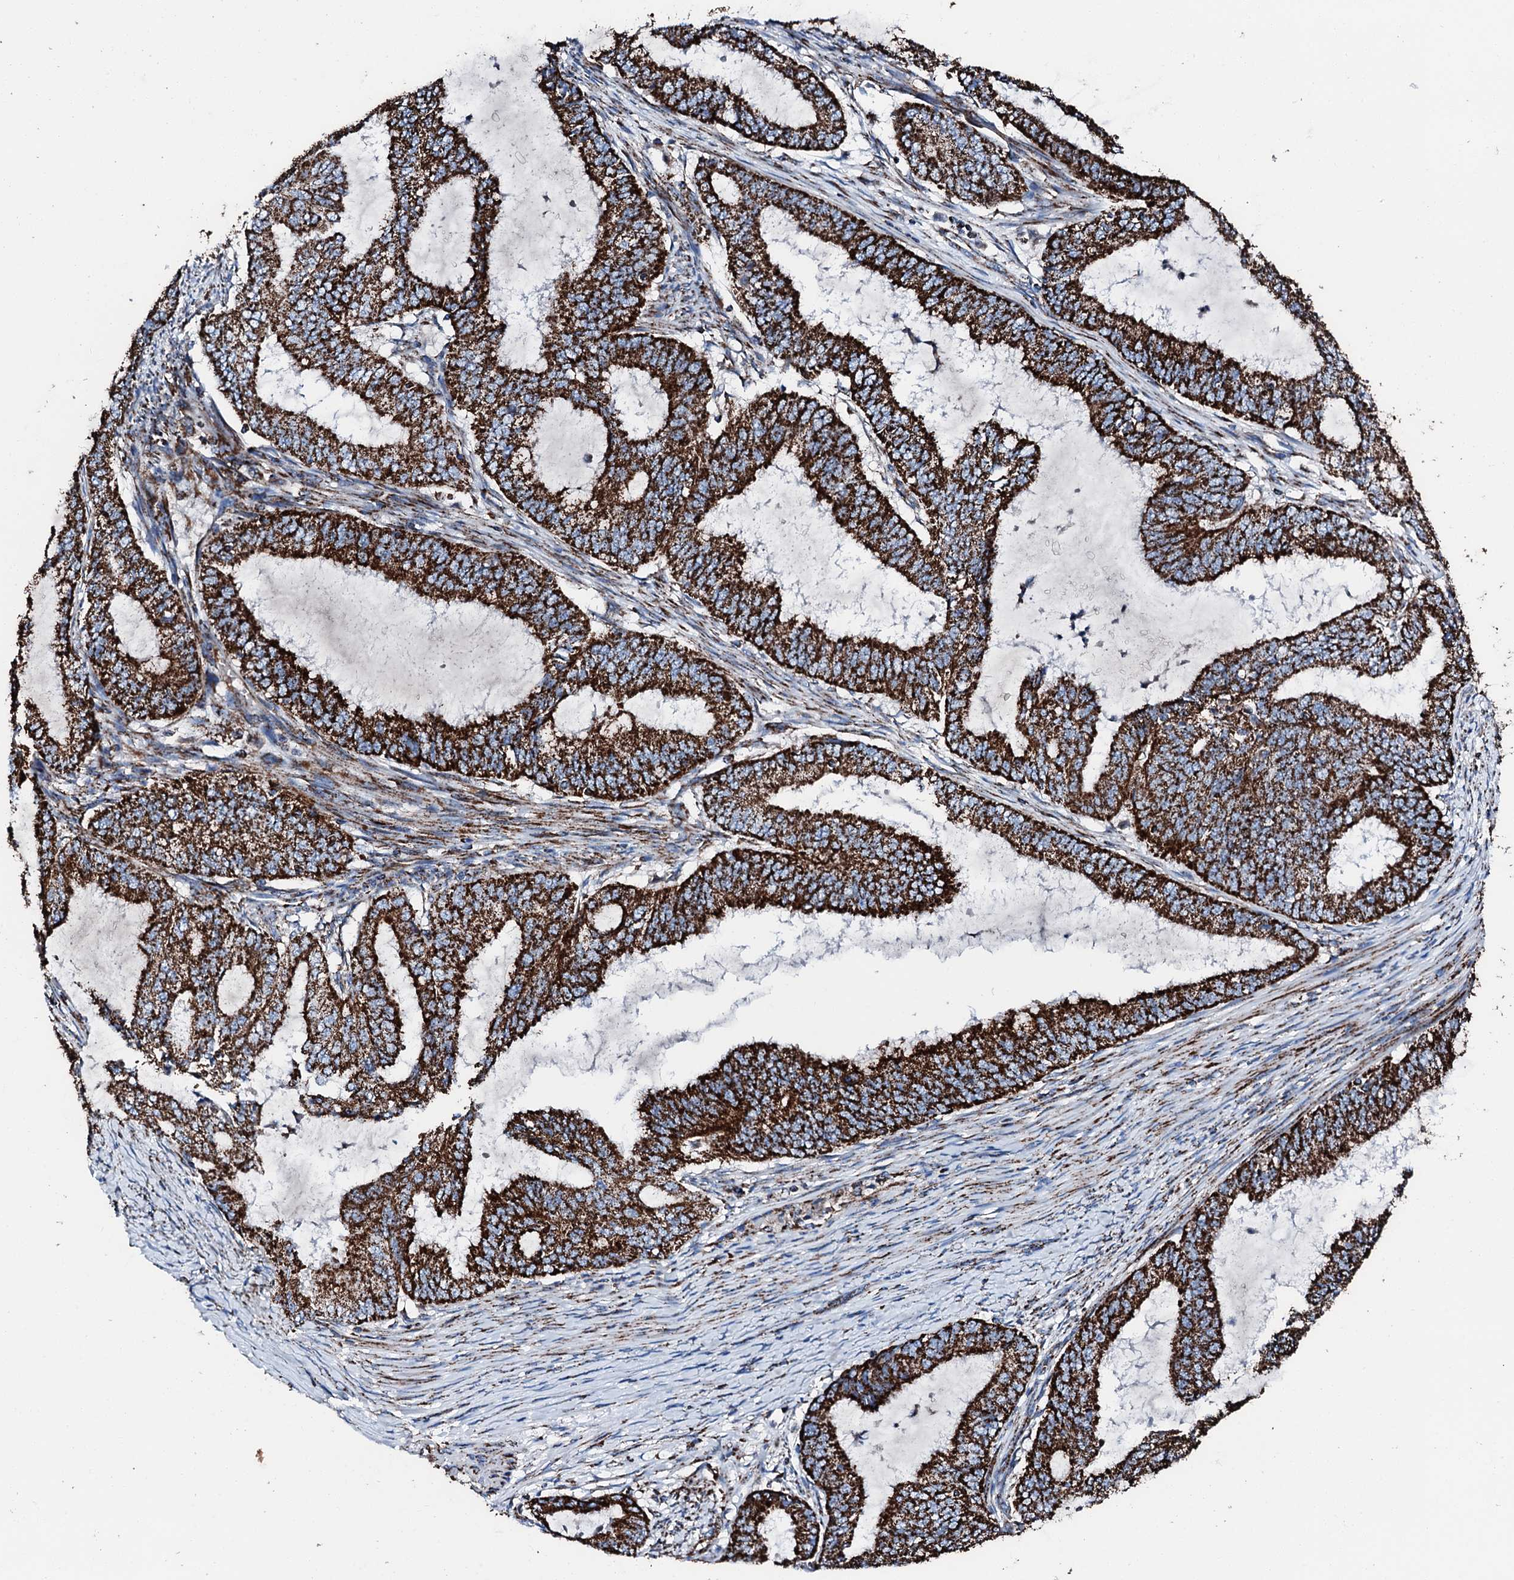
{"staining": {"intensity": "strong", "quantity": ">75%", "location": "cytoplasmic/membranous"}, "tissue": "endometrial cancer", "cell_type": "Tumor cells", "image_type": "cancer", "snomed": [{"axis": "morphology", "description": "Adenocarcinoma, NOS"}, {"axis": "topography", "description": "Endometrium"}], "caption": "An image showing strong cytoplasmic/membranous expression in approximately >75% of tumor cells in endometrial cancer, as visualized by brown immunohistochemical staining.", "gene": "HADH", "patient": {"sex": "female", "age": 51}}